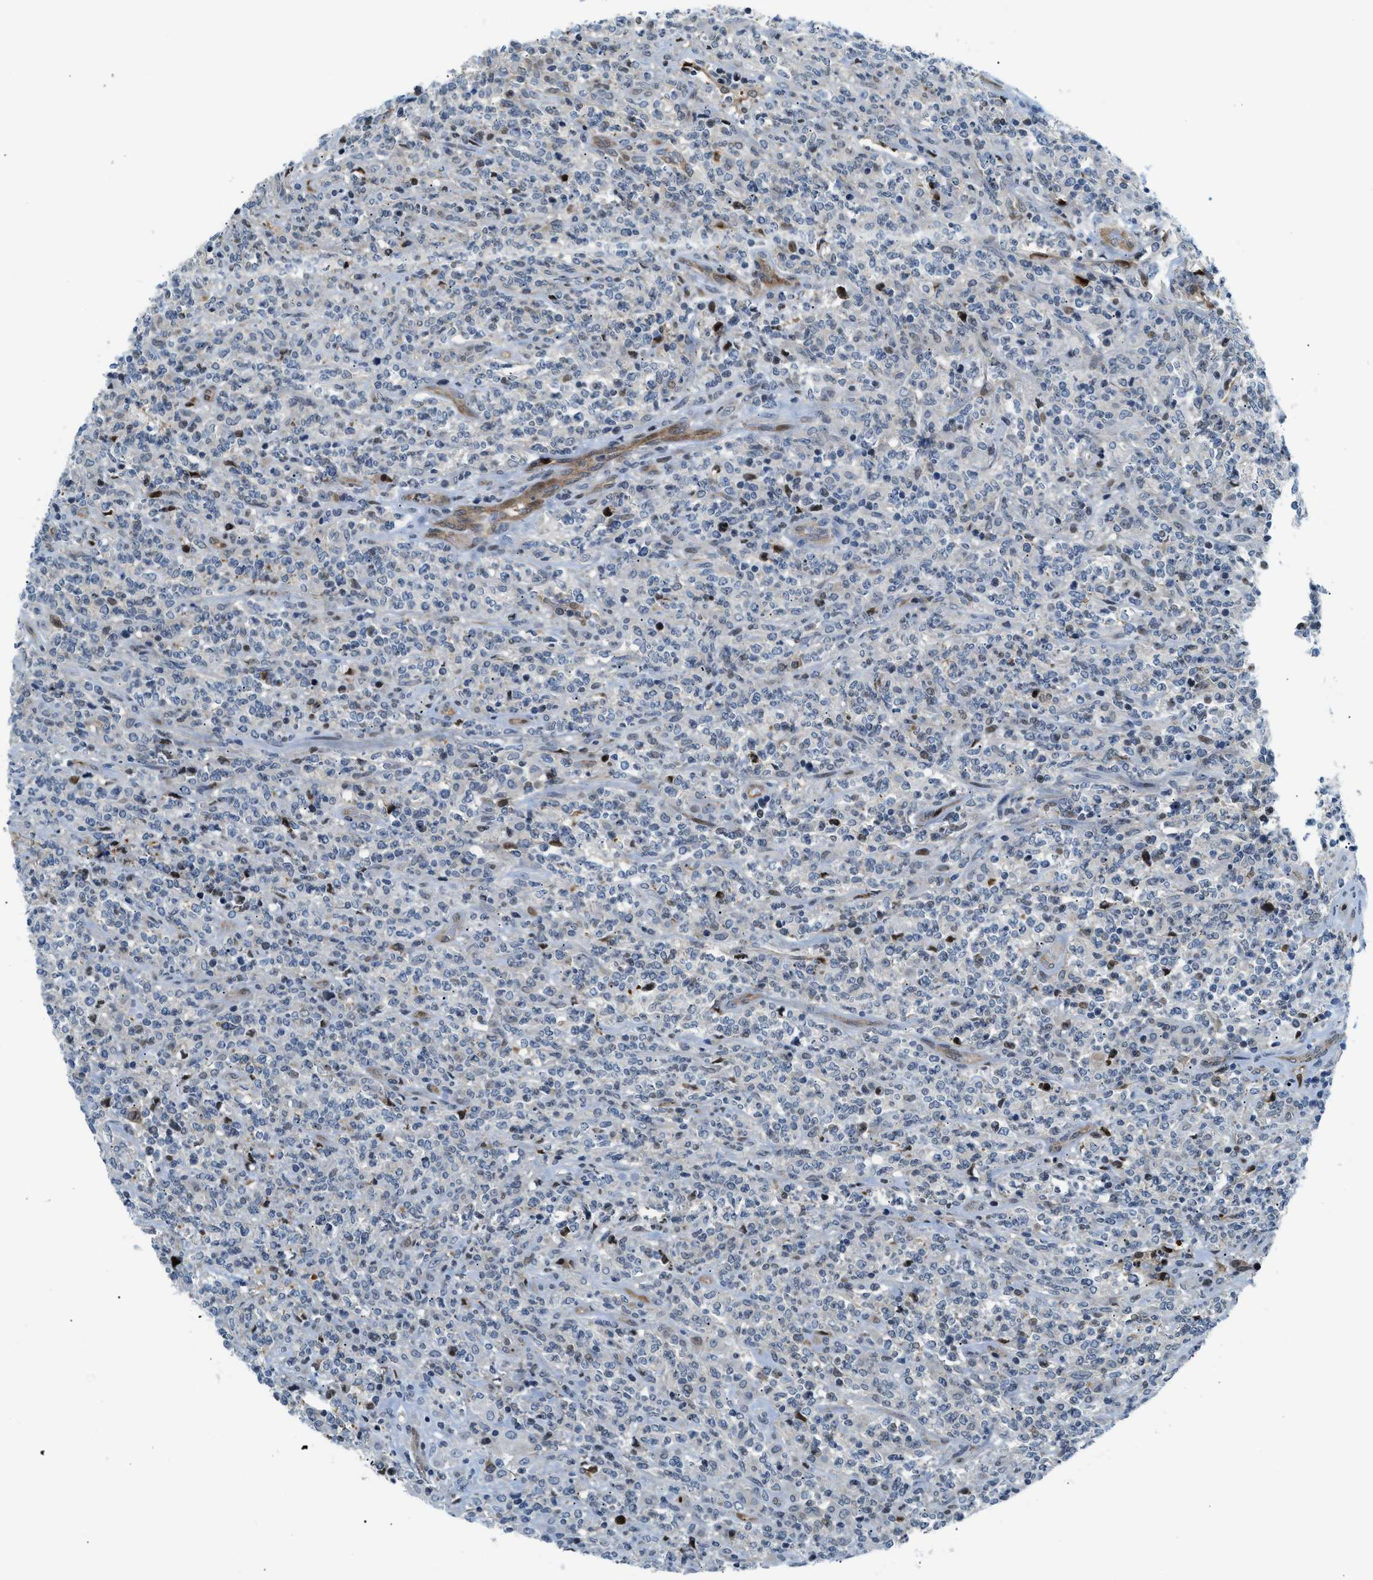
{"staining": {"intensity": "negative", "quantity": "none", "location": "none"}, "tissue": "lymphoma", "cell_type": "Tumor cells", "image_type": "cancer", "snomed": [{"axis": "morphology", "description": "Malignant lymphoma, non-Hodgkin's type, High grade"}, {"axis": "topography", "description": "Soft tissue"}], "caption": "Malignant lymphoma, non-Hodgkin's type (high-grade) was stained to show a protein in brown. There is no significant positivity in tumor cells.", "gene": "YWHAE", "patient": {"sex": "male", "age": 18}}